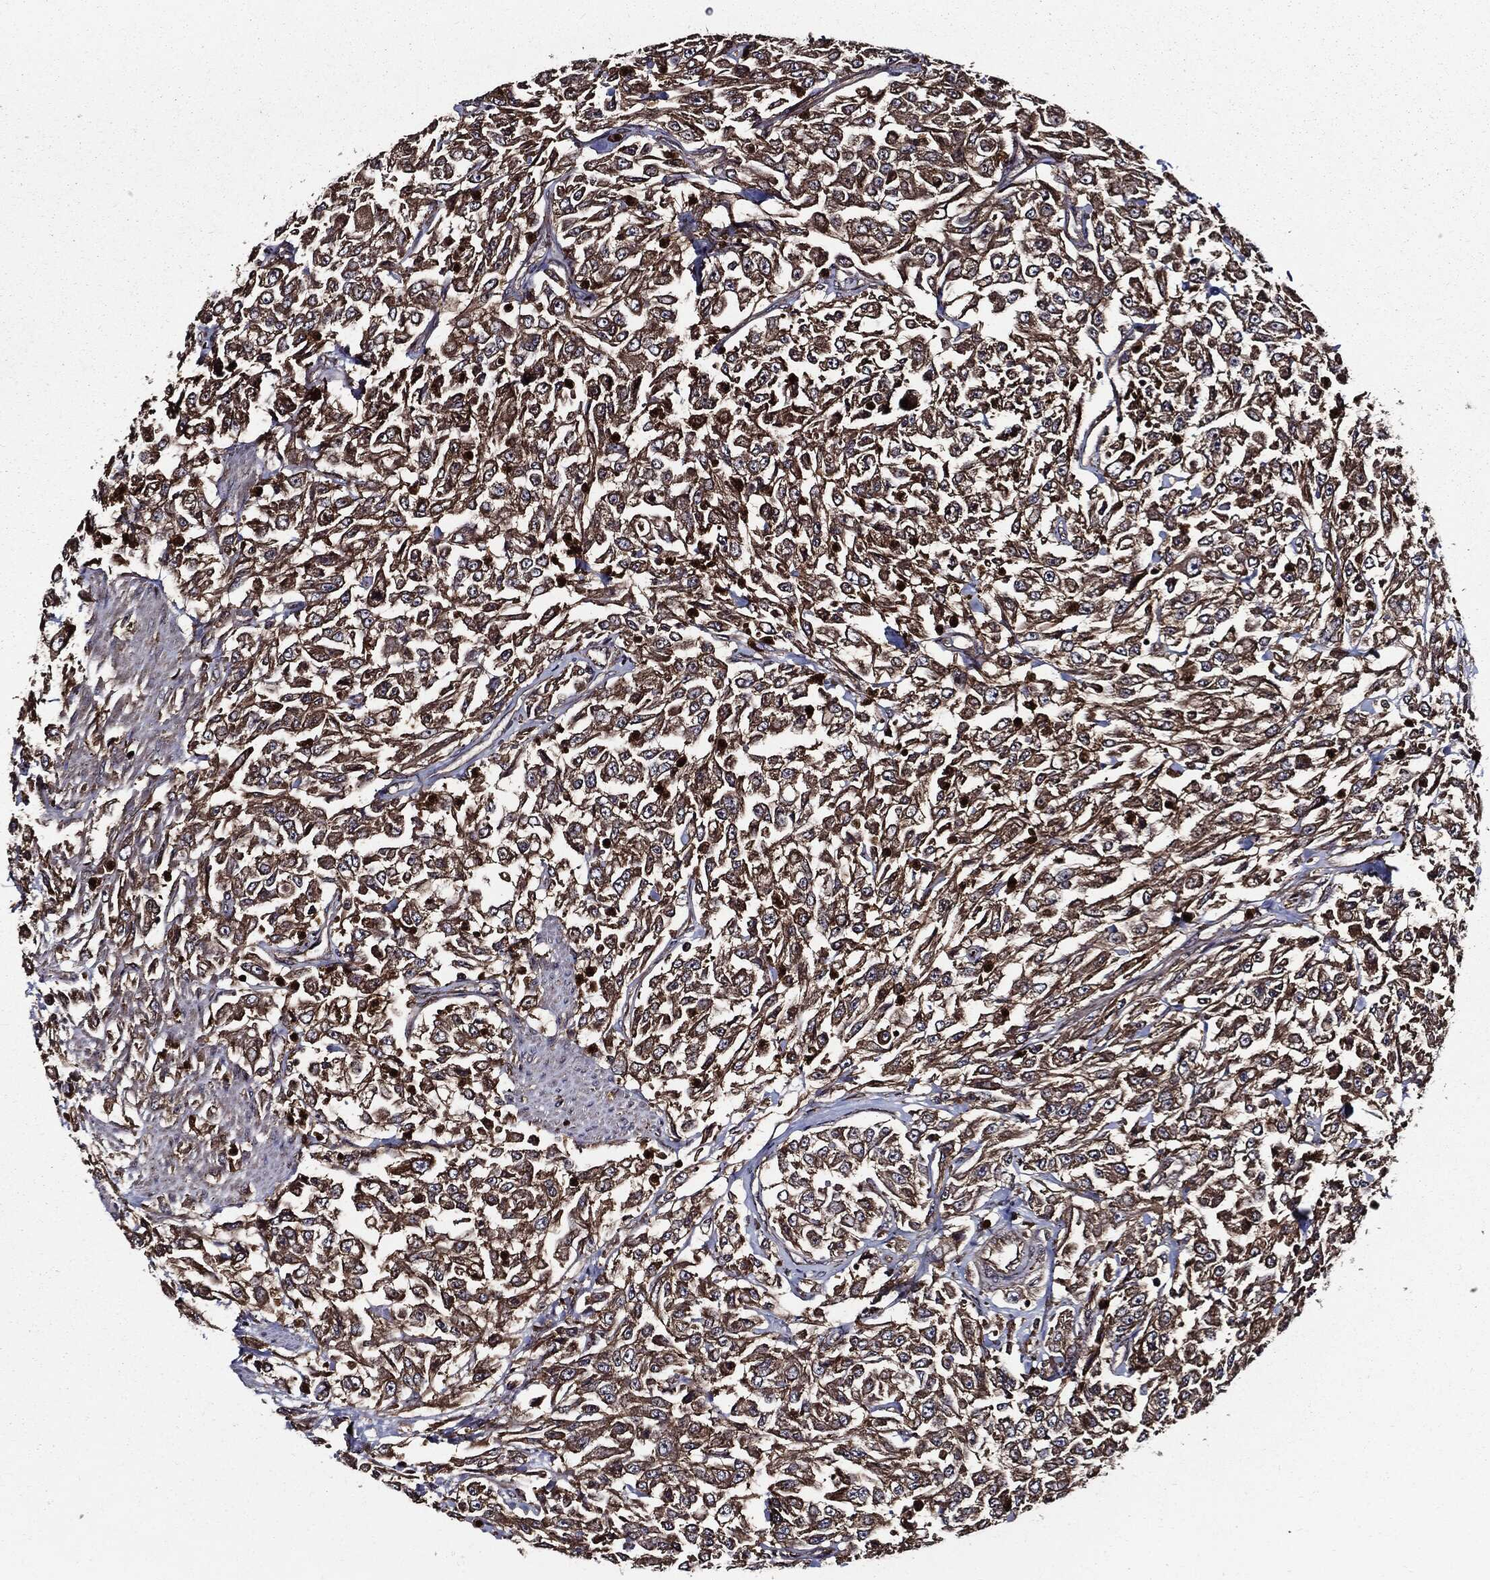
{"staining": {"intensity": "strong", "quantity": "25%-75%", "location": "cytoplasmic/membranous"}, "tissue": "urothelial cancer", "cell_type": "Tumor cells", "image_type": "cancer", "snomed": [{"axis": "morphology", "description": "Urothelial carcinoma, High grade"}, {"axis": "topography", "description": "Urinary bladder"}], "caption": "The micrograph reveals immunohistochemical staining of urothelial carcinoma (high-grade). There is strong cytoplasmic/membranous expression is present in approximately 25%-75% of tumor cells.", "gene": "PDCD6IP", "patient": {"sex": "male", "age": 46}}